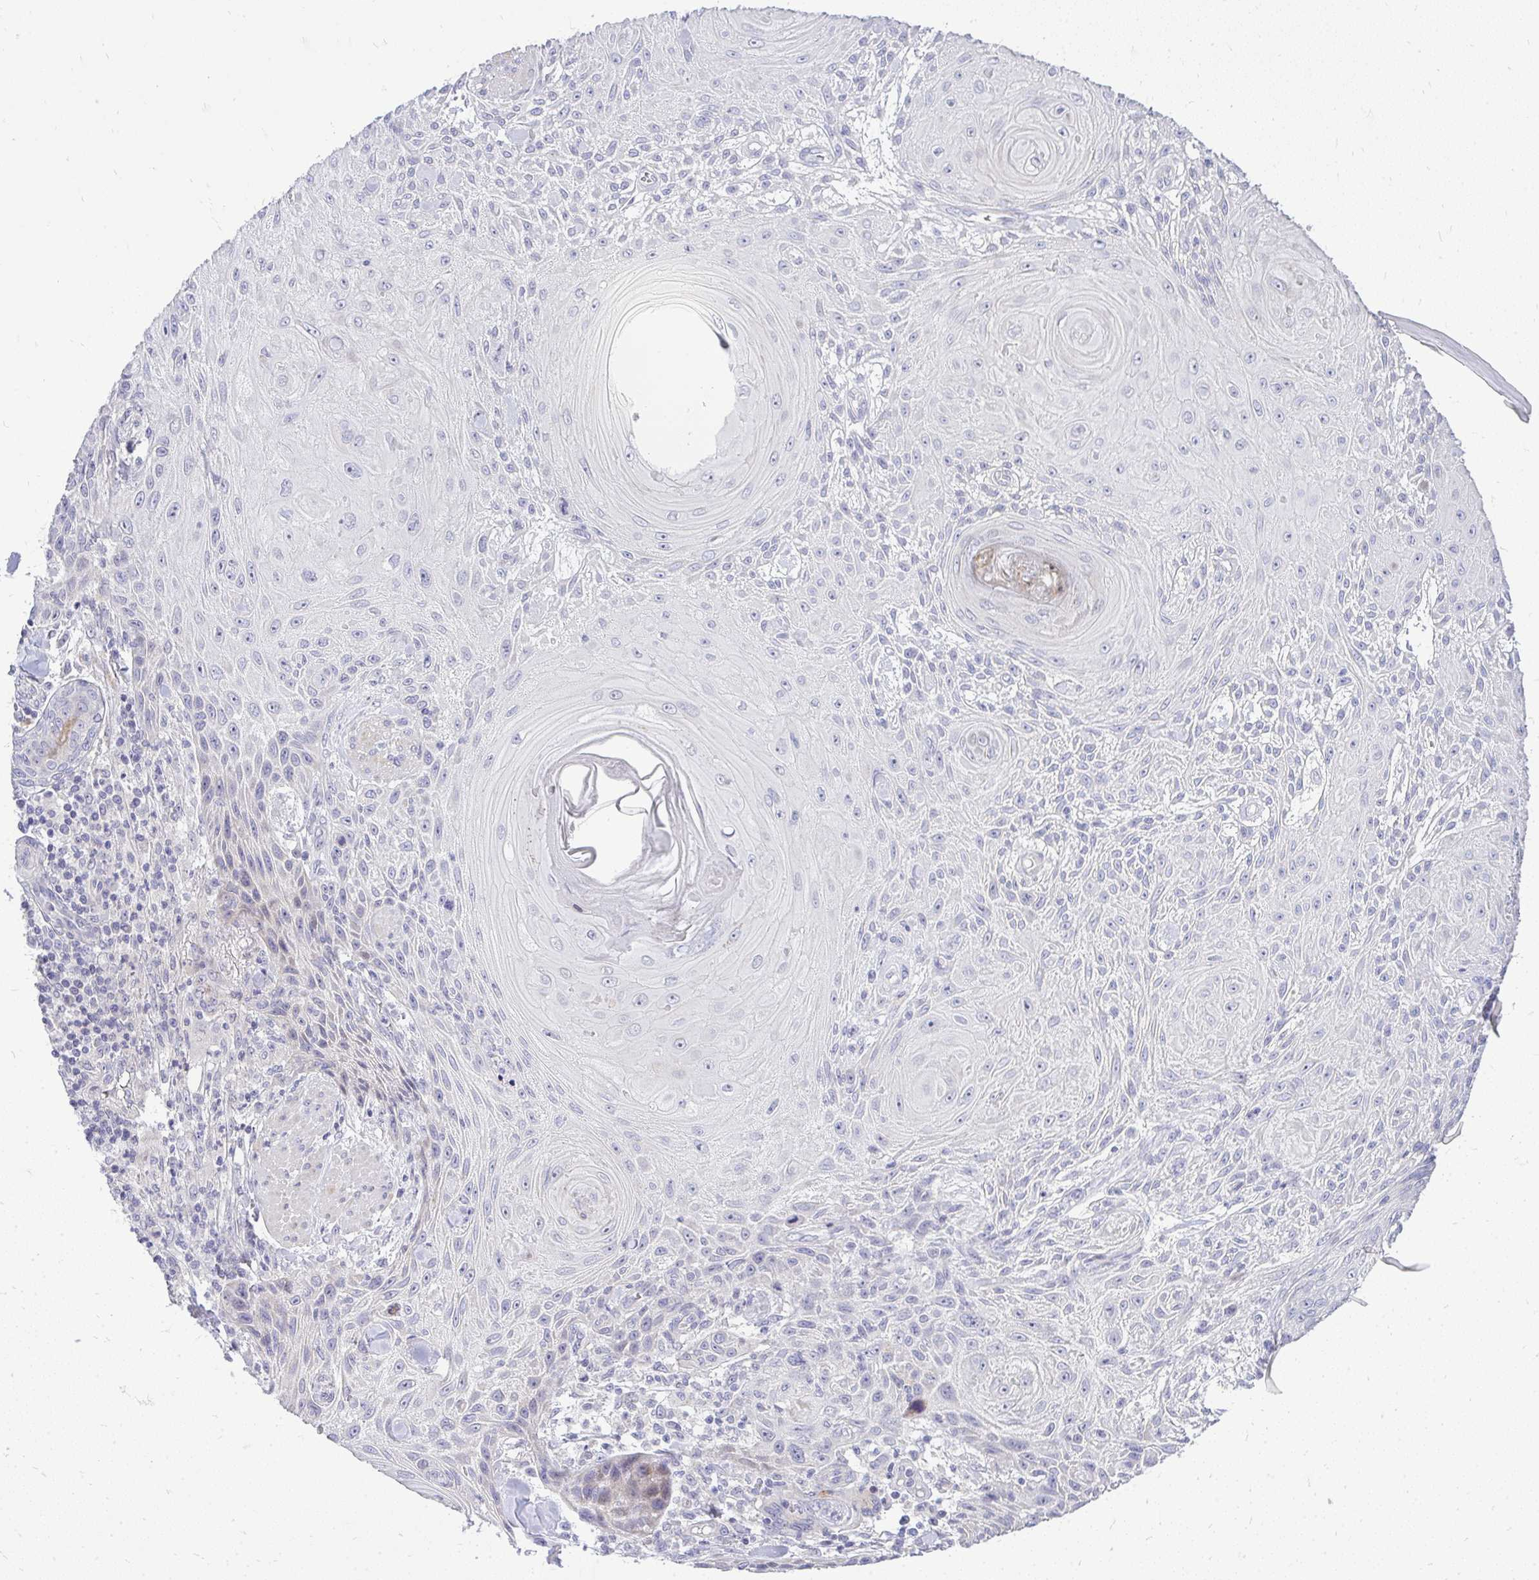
{"staining": {"intensity": "negative", "quantity": "none", "location": "none"}, "tissue": "skin cancer", "cell_type": "Tumor cells", "image_type": "cancer", "snomed": [{"axis": "morphology", "description": "Squamous cell carcinoma, NOS"}, {"axis": "topography", "description": "Skin"}], "caption": "Tumor cells are negative for brown protein staining in squamous cell carcinoma (skin).", "gene": "OR8D1", "patient": {"sex": "male", "age": 88}}